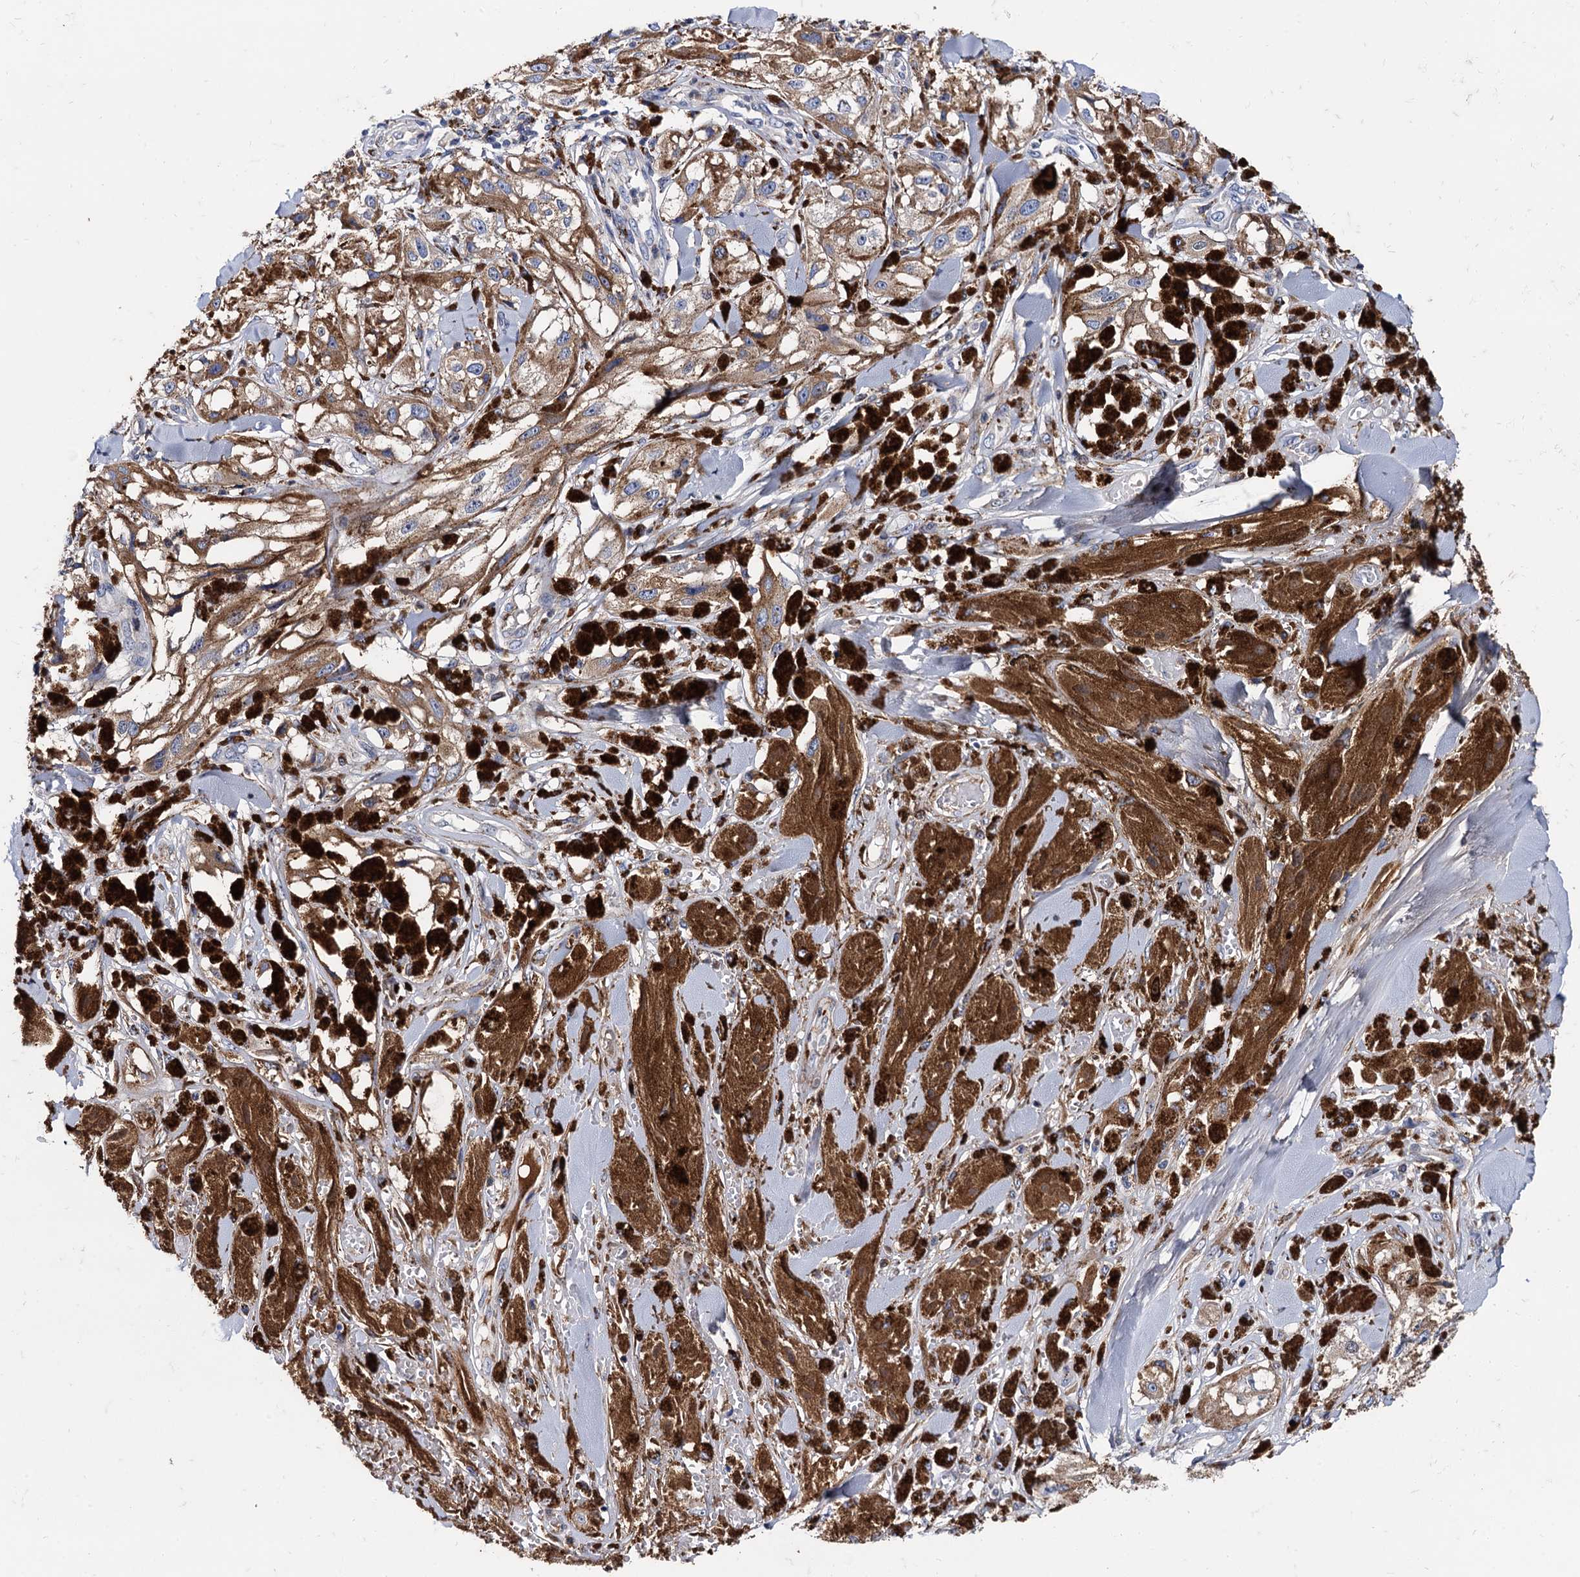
{"staining": {"intensity": "moderate", "quantity": ">75%", "location": "cytoplasmic/membranous"}, "tissue": "melanoma", "cell_type": "Tumor cells", "image_type": "cancer", "snomed": [{"axis": "morphology", "description": "Malignant melanoma, NOS"}, {"axis": "topography", "description": "Skin"}], "caption": "Immunohistochemistry photomicrograph of neoplastic tissue: human melanoma stained using IHC exhibits medium levels of moderate protein expression localized specifically in the cytoplasmic/membranous of tumor cells, appearing as a cytoplasmic/membranous brown color.", "gene": "APOD", "patient": {"sex": "male", "age": 88}}